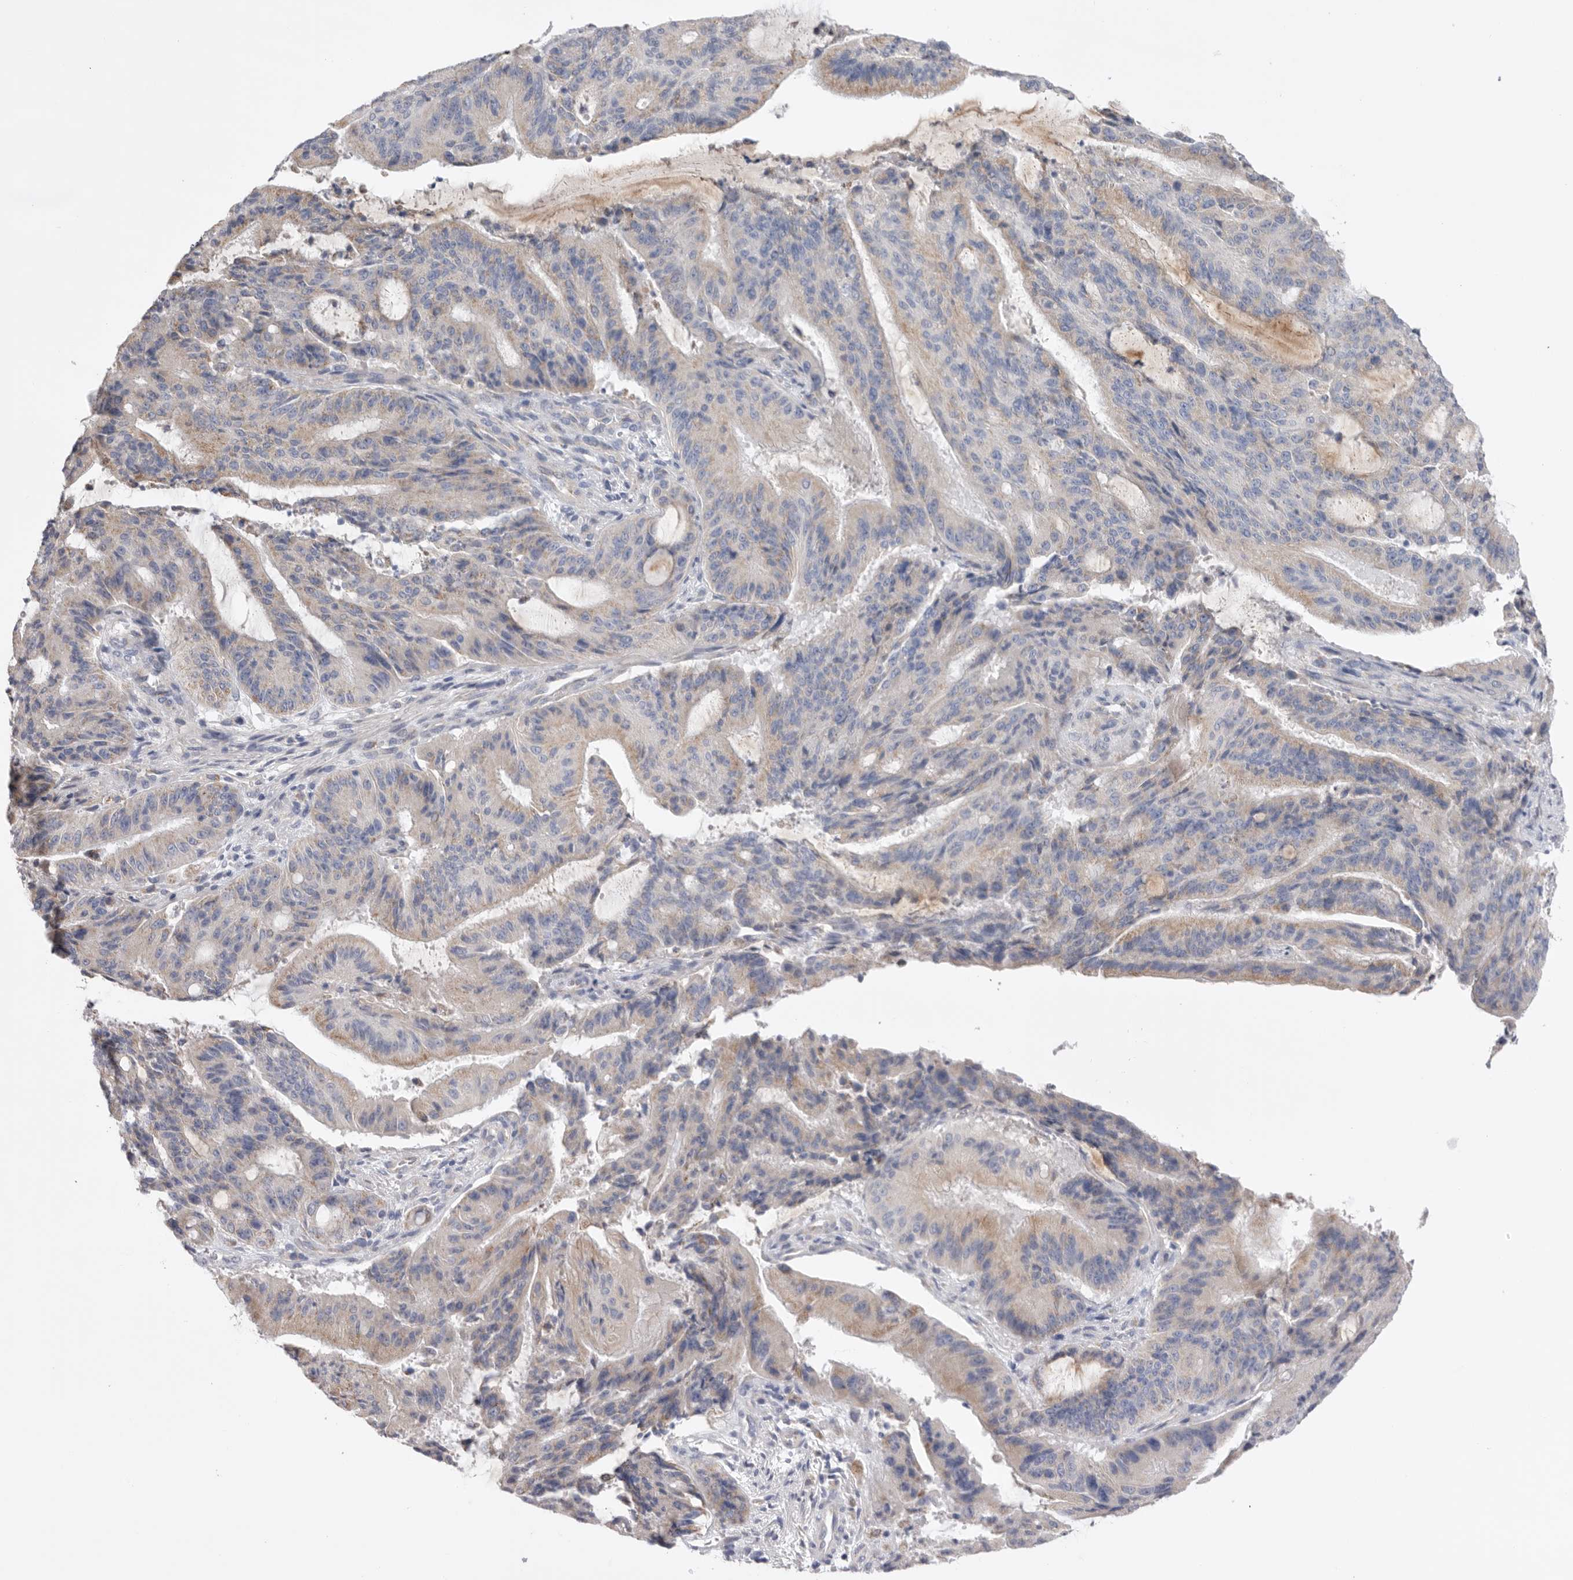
{"staining": {"intensity": "weak", "quantity": "25%-75%", "location": "cytoplasmic/membranous"}, "tissue": "liver cancer", "cell_type": "Tumor cells", "image_type": "cancer", "snomed": [{"axis": "morphology", "description": "Normal tissue, NOS"}, {"axis": "morphology", "description": "Cholangiocarcinoma"}, {"axis": "topography", "description": "Liver"}, {"axis": "topography", "description": "Peripheral nerve tissue"}], "caption": "DAB (3,3'-diaminobenzidine) immunohistochemical staining of human liver cholangiocarcinoma displays weak cytoplasmic/membranous protein staining in approximately 25%-75% of tumor cells. (IHC, brightfield microscopy, high magnification).", "gene": "CCDC126", "patient": {"sex": "female", "age": 73}}